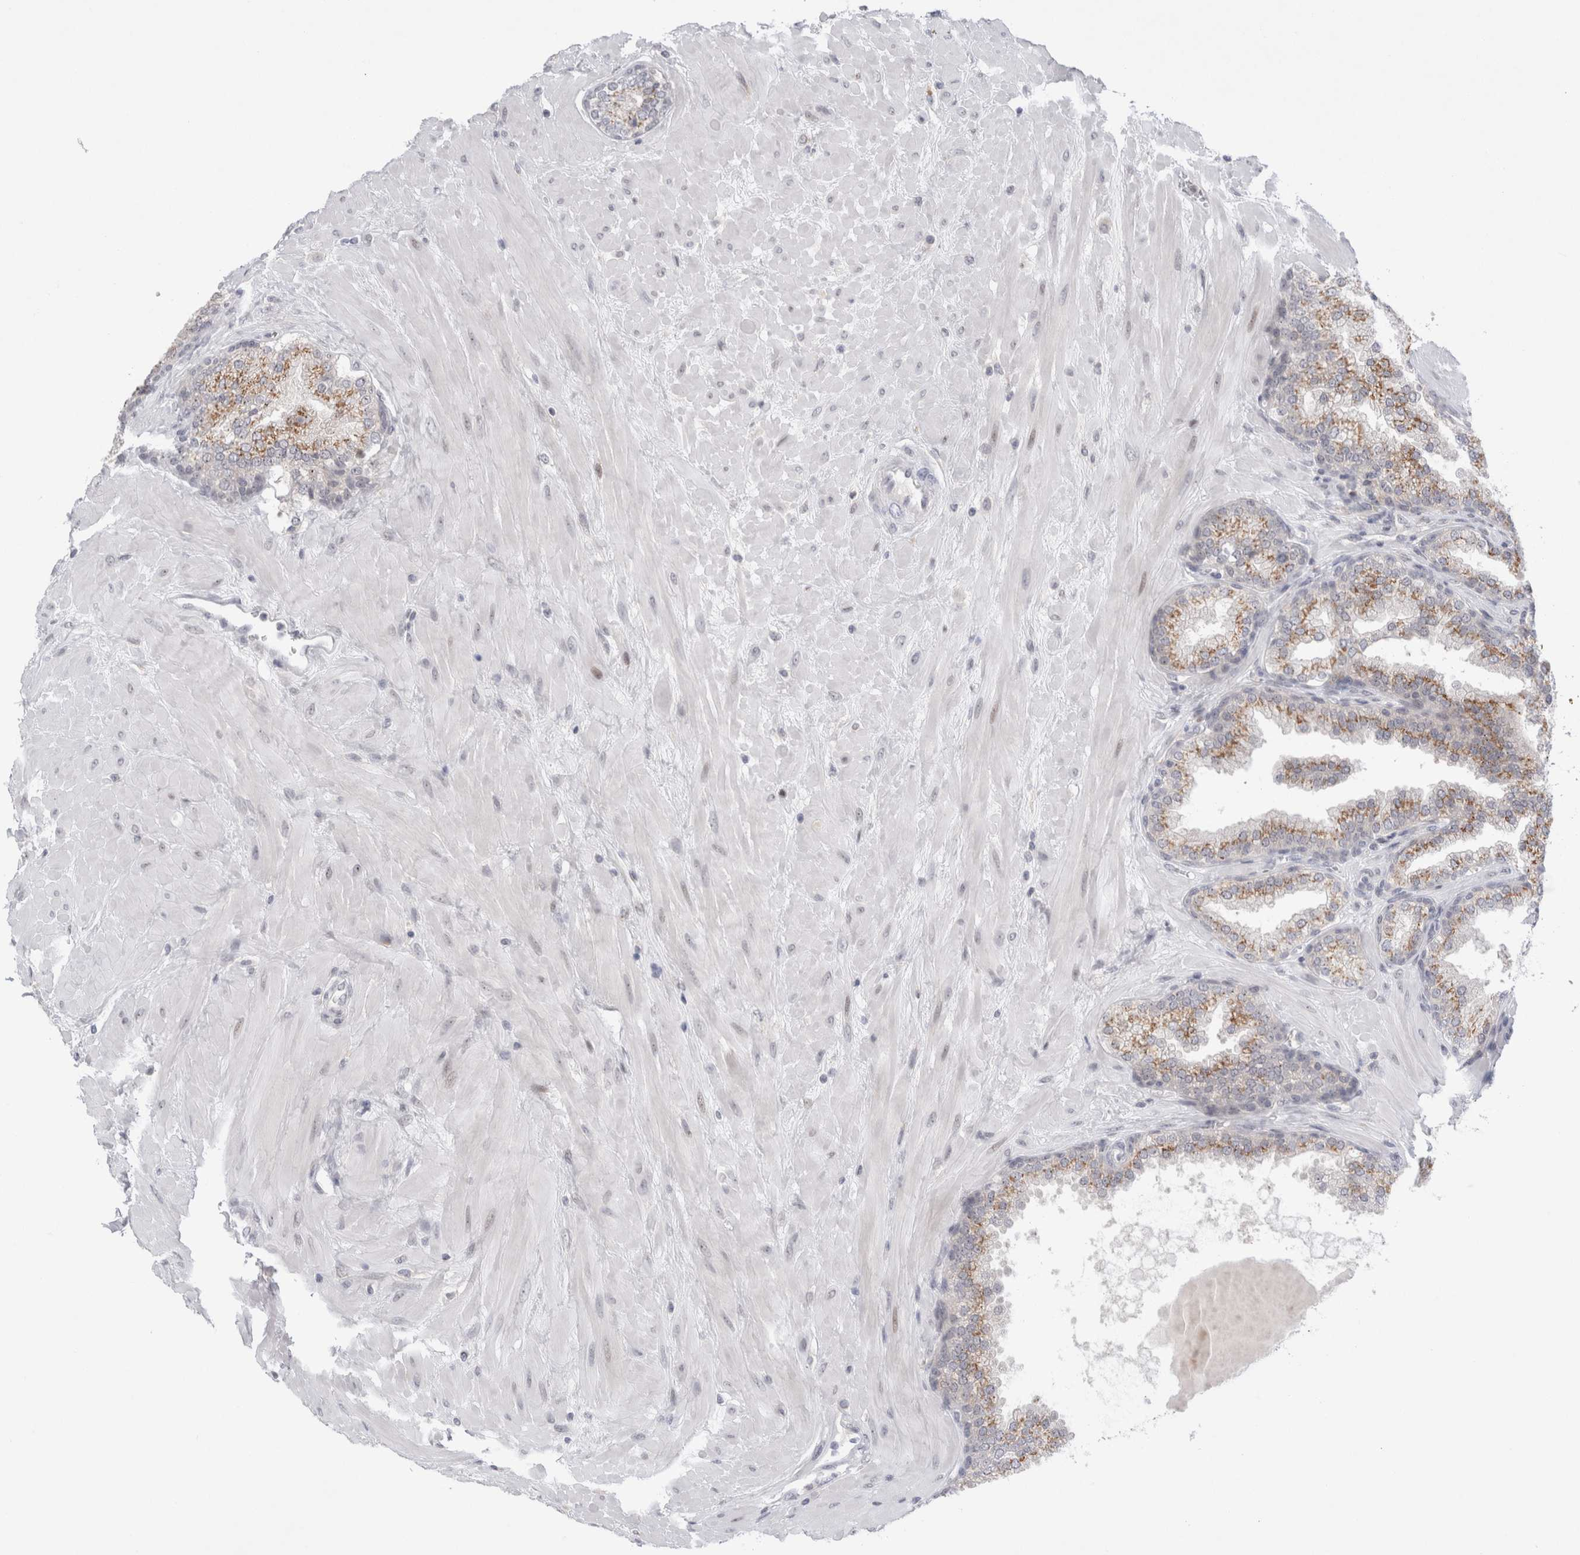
{"staining": {"intensity": "moderate", "quantity": ">75%", "location": "cytoplasmic/membranous"}, "tissue": "prostate", "cell_type": "Glandular cells", "image_type": "normal", "snomed": [{"axis": "morphology", "description": "Normal tissue, NOS"}, {"axis": "topography", "description": "Prostate"}], "caption": "High-magnification brightfield microscopy of unremarkable prostate stained with DAB (brown) and counterstained with hematoxylin (blue). glandular cells exhibit moderate cytoplasmic/membranous positivity is identified in approximately>75% of cells. The staining is performed using DAB brown chromogen to label protein expression. The nuclei are counter-stained blue using hematoxylin.", "gene": "CERS5", "patient": {"sex": "male", "age": 51}}